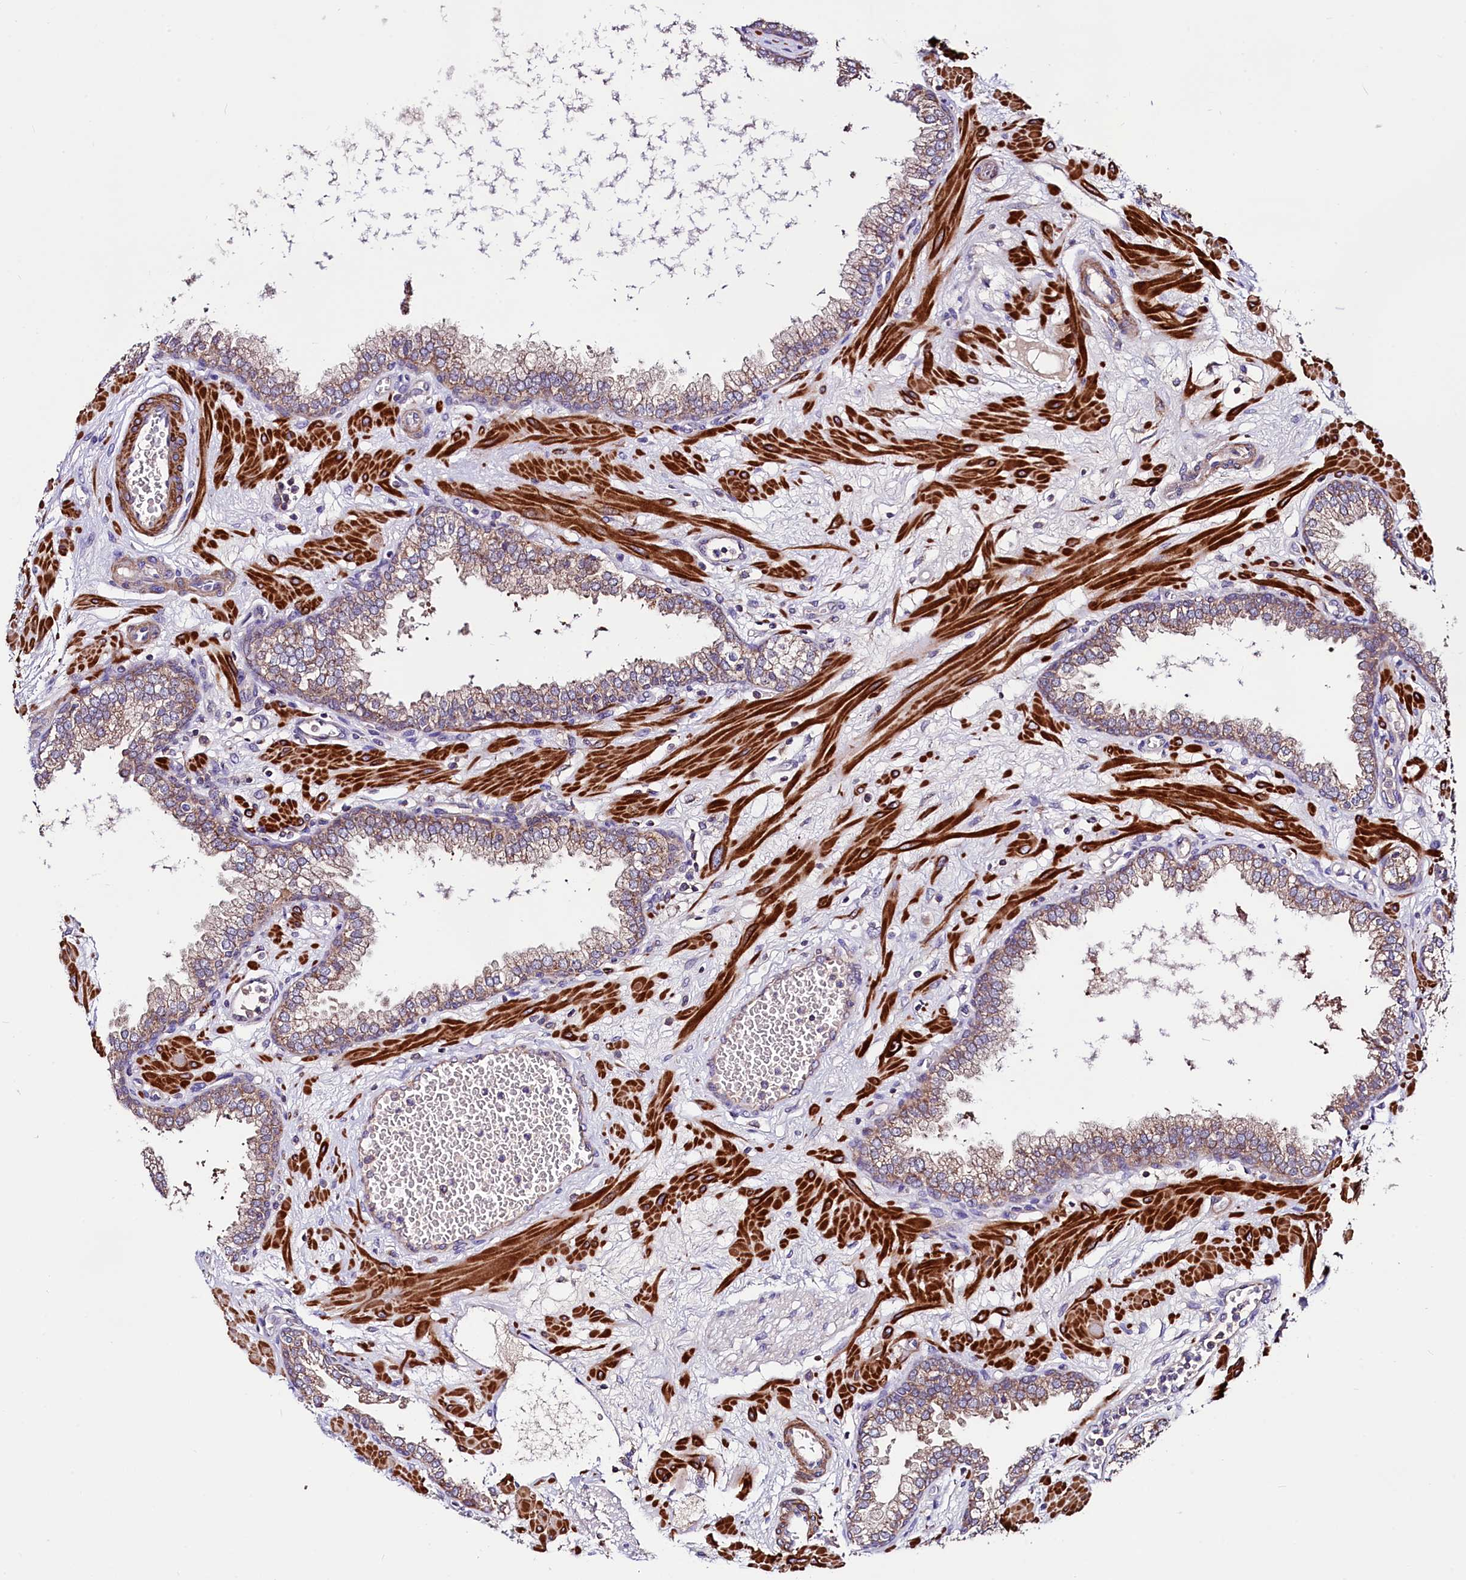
{"staining": {"intensity": "moderate", "quantity": ">75%", "location": "cytoplasmic/membranous"}, "tissue": "prostate", "cell_type": "Glandular cells", "image_type": "normal", "snomed": [{"axis": "morphology", "description": "Normal tissue, NOS"}, {"axis": "morphology", "description": "Urothelial carcinoma, Low grade"}, {"axis": "topography", "description": "Urinary bladder"}, {"axis": "topography", "description": "Prostate"}], "caption": "Moderate cytoplasmic/membranous positivity is appreciated in approximately >75% of glandular cells in normal prostate. The protein of interest is shown in brown color, while the nuclei are stained blue.", "gene": "CIAO3", "patient": {"sex": "male", "age": 60}}